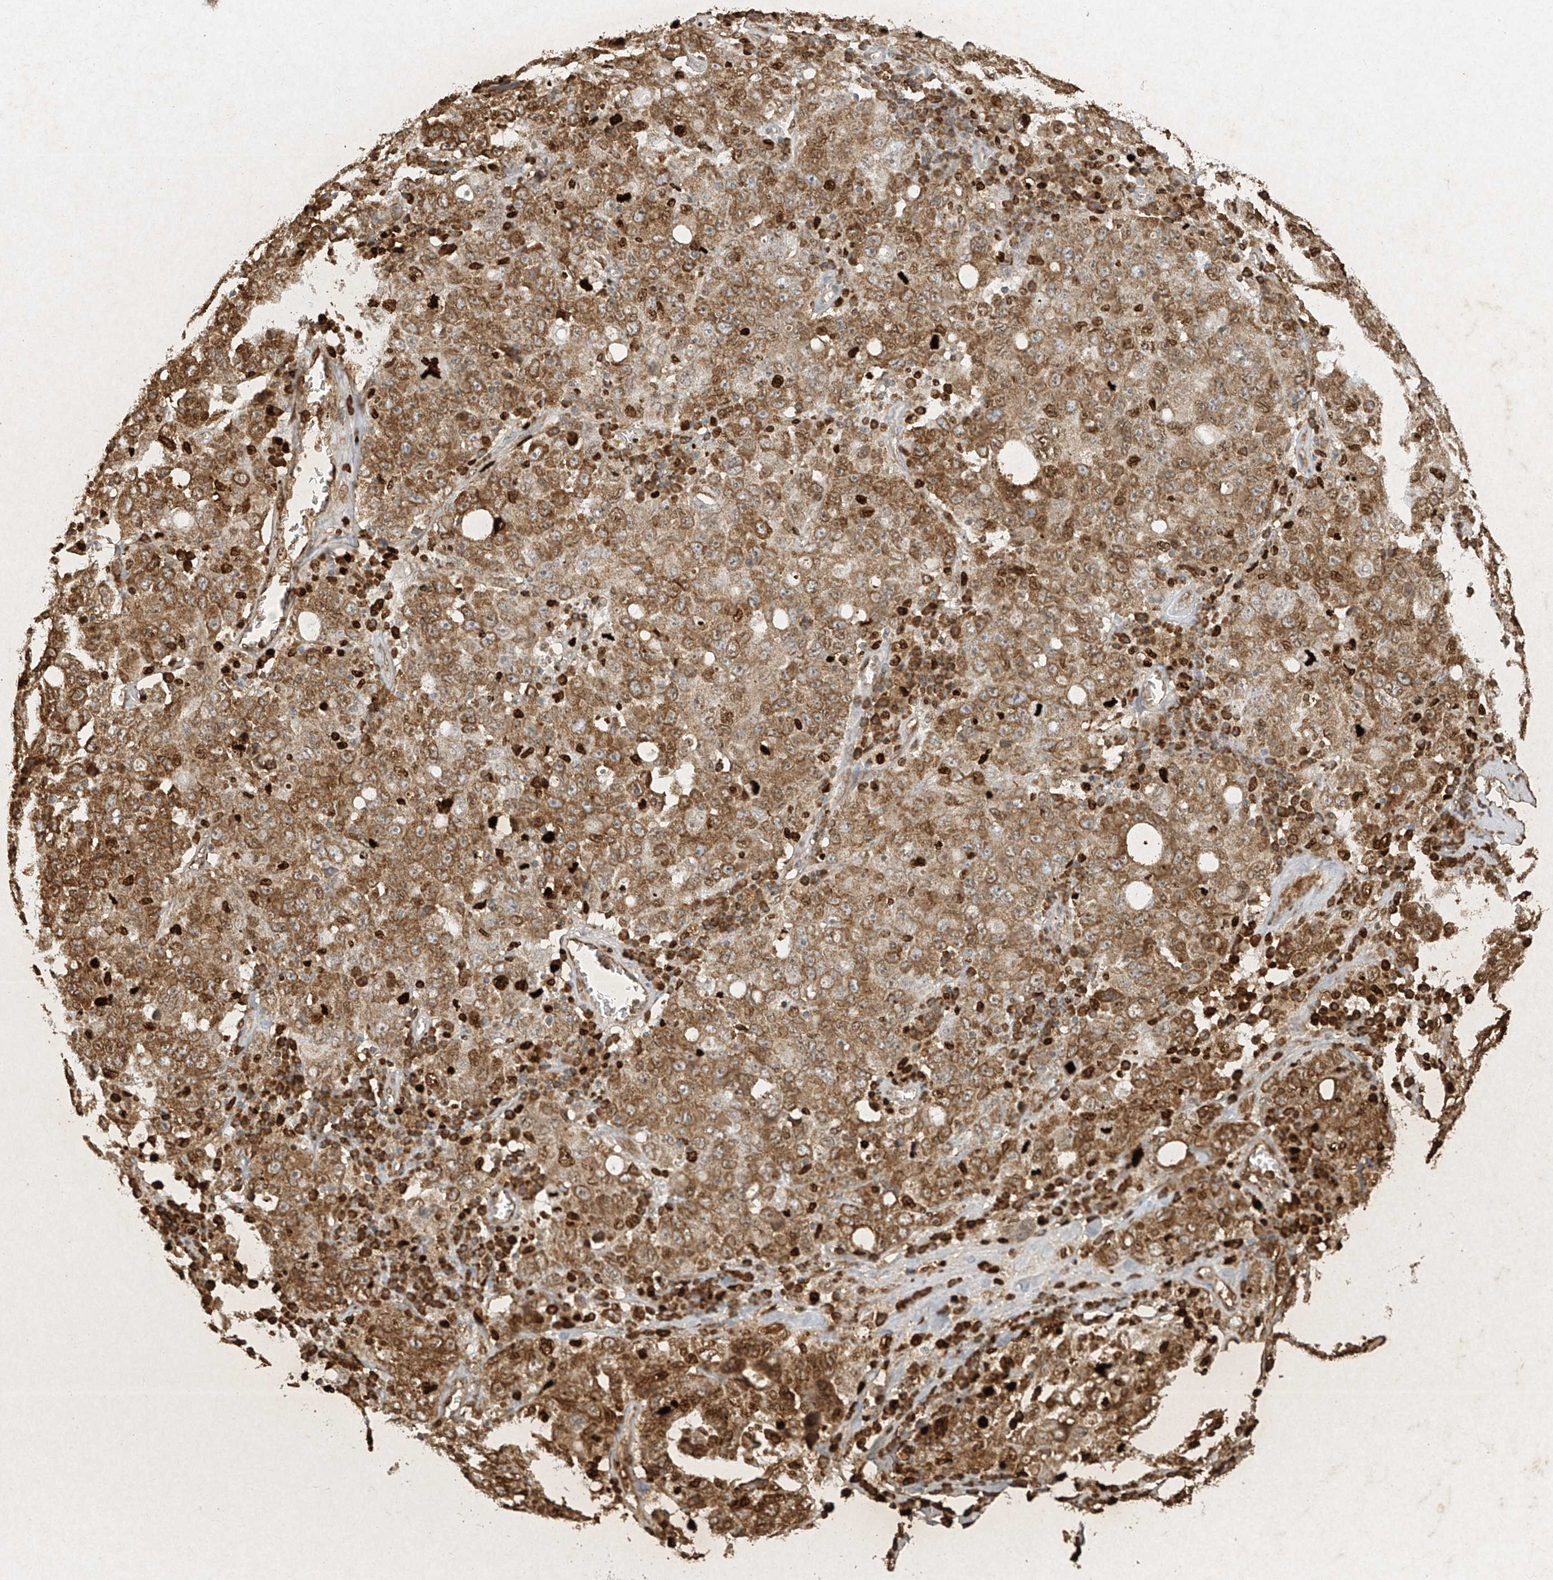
{"staining": {"intensity": "moderate", "quantity": ">75%", "location": "cytoplasmic/membranous"}, "tissue": "ovarian cancer", "cell_type": "Tumor cells", "image_type": "cancer", "snomed": [{"axis": "morphology", "description": "Carcinoma, endometroid"}, {"axis": "topography", "description": "Ovary"}], "caption": "DAB (3,3'-diaminobenzidine) immunohistochemical staining of human endometroid carcinoma (ovarian) reveals moderate cytoplasmic/membranous protein expression in approximately >75% of tumor cells. The protein is stained brown, and the nuclei are stained in blue (DAB IHC with brightfield microscopy, high magnification).", "gene": "ATRIP", "patient": {"sex": "female", "age": 62}}